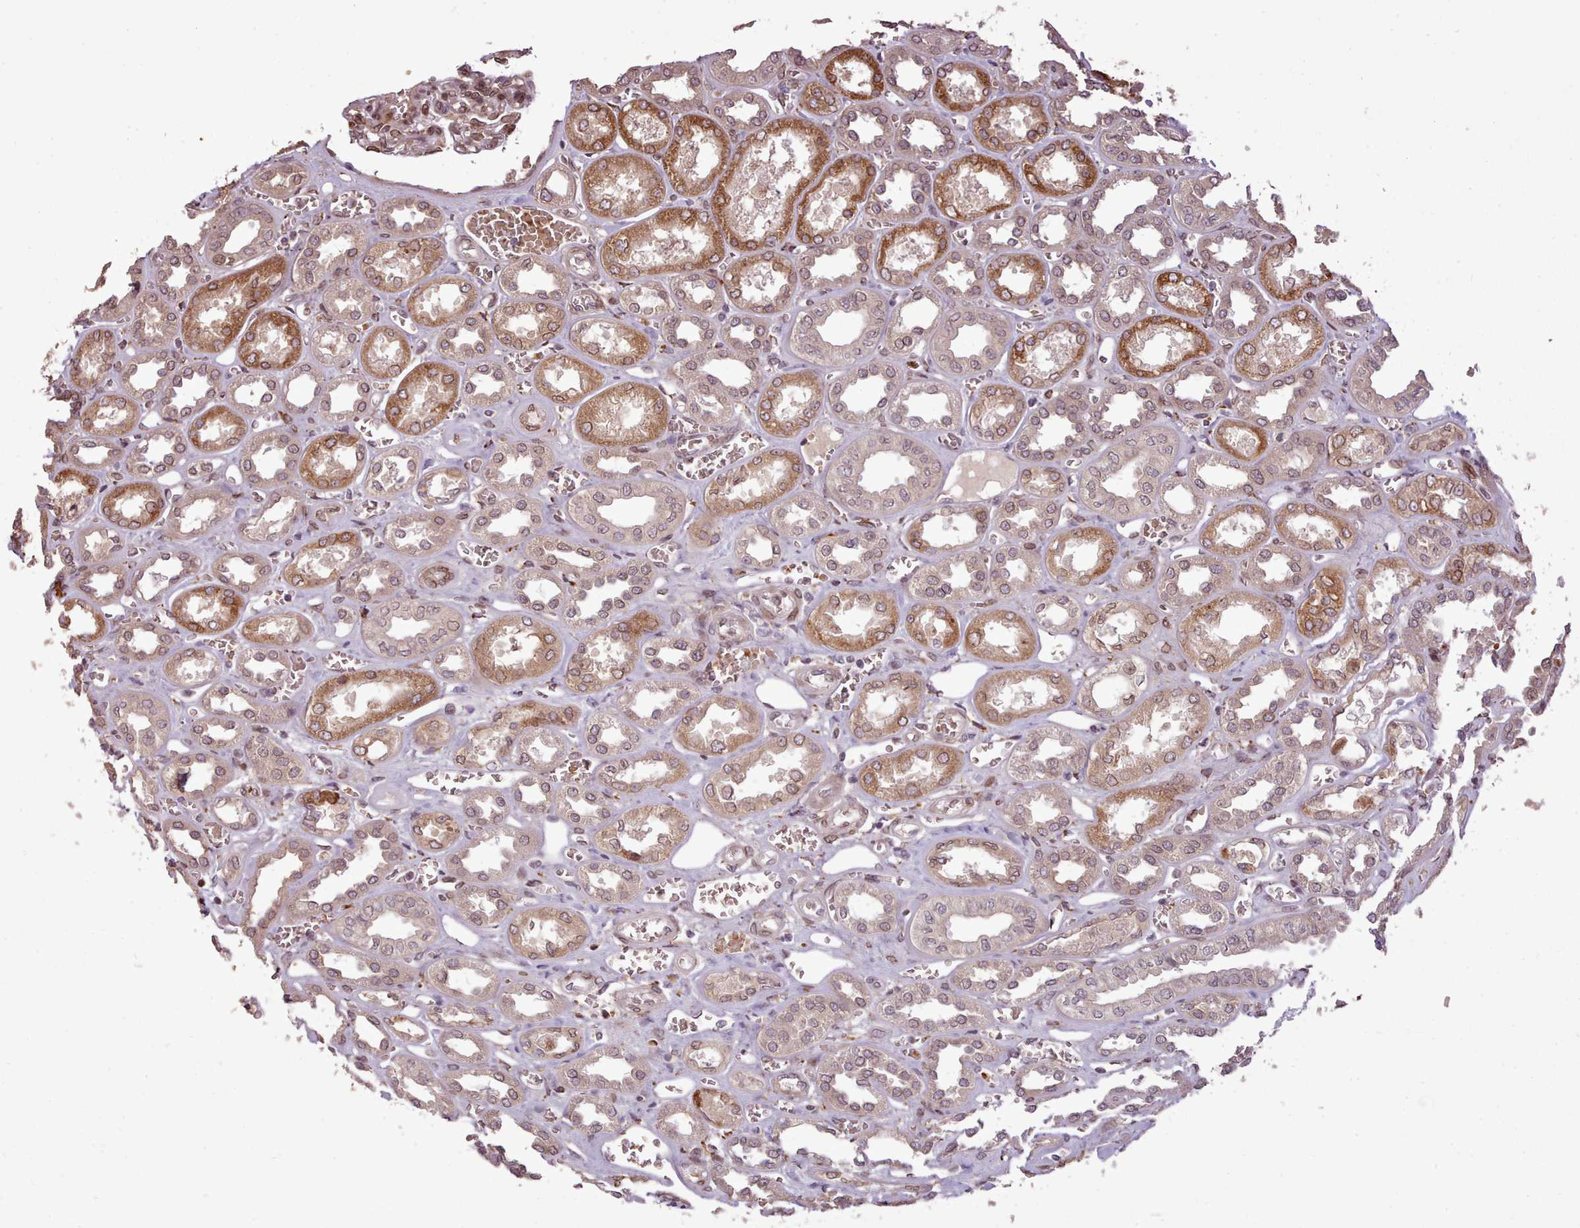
{"staining": {"intensity": "strong", "quantity": "25%-75%", "location": "nuclear"}, "tissue": "kidney", "cell_type": "Cells in glomeruli", "image_type": "normal", "snomed": [{"axis": "morphology", "description": "Normal tissue, NOS"}, {"axis": "morphology", "description": "Adenocarcinoma, NOS"}, {"axis": "topography", "description": "Kidney"}], "caption": "Cells in glomeruli exhibit high levels of strong nuclear positivity in about 25%-75% of cells in unremarkable kidney.", "gene": "CABP1", "patient": {"sex": "female", "age": 68}}